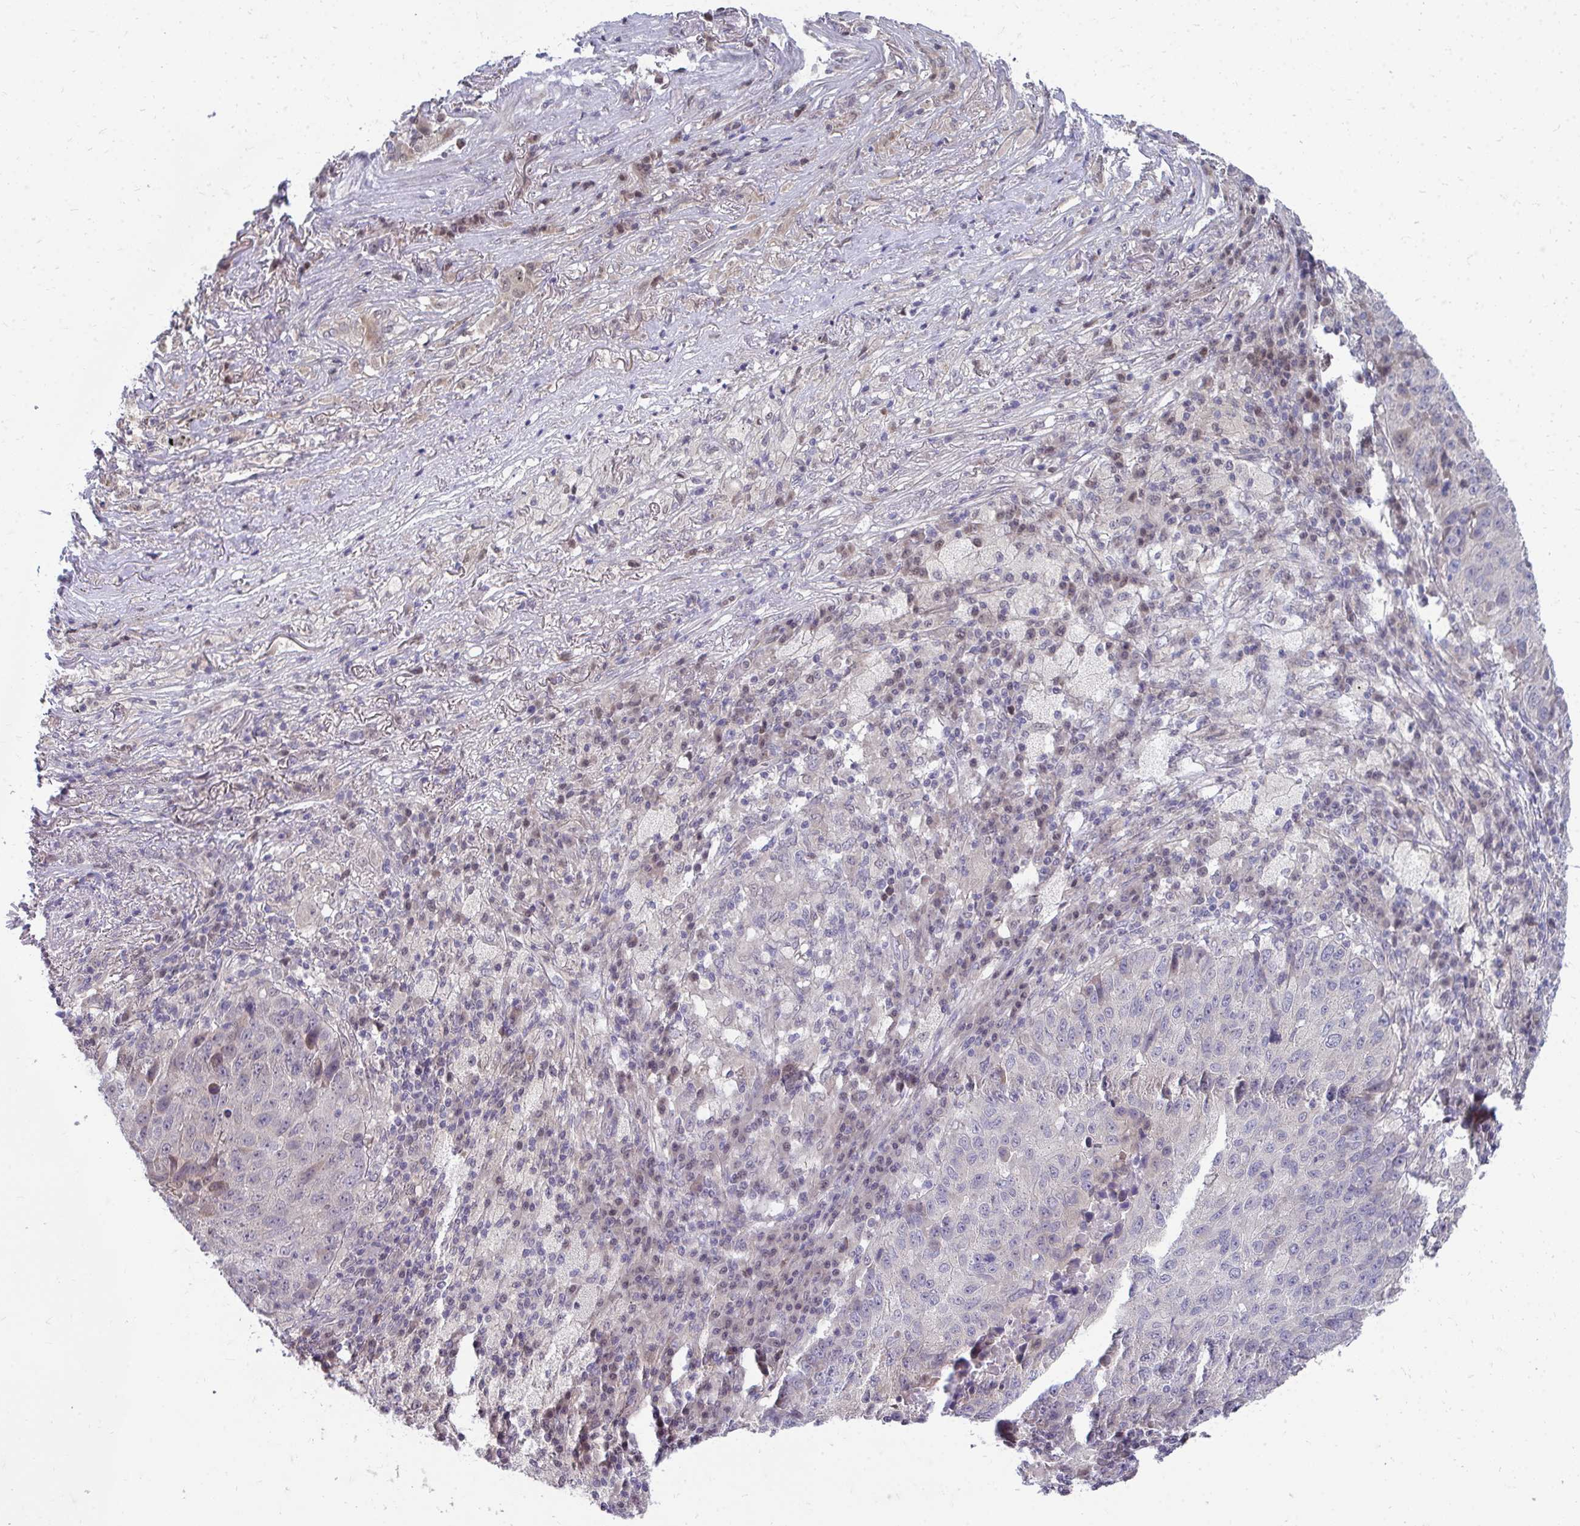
{"staining": {"intensity": "negative", "quantity": "none", "location": "none"}, "tissue": "lung cancer", "cell_type": "Tumor cells", "image_type": "cancer", "snomed": [{"axis": "morphology", "description": "Squamous cell carcinoma, NOS"}, {"axis": "topography", "description": "Lung"}], "caption": "DAB immunohistochemical staining of squamous cell carcinoma (lung) displays no significant positivity in tumor cells.", "gene": "MROH8", "patient": {"sex": "male", "age": 73}}